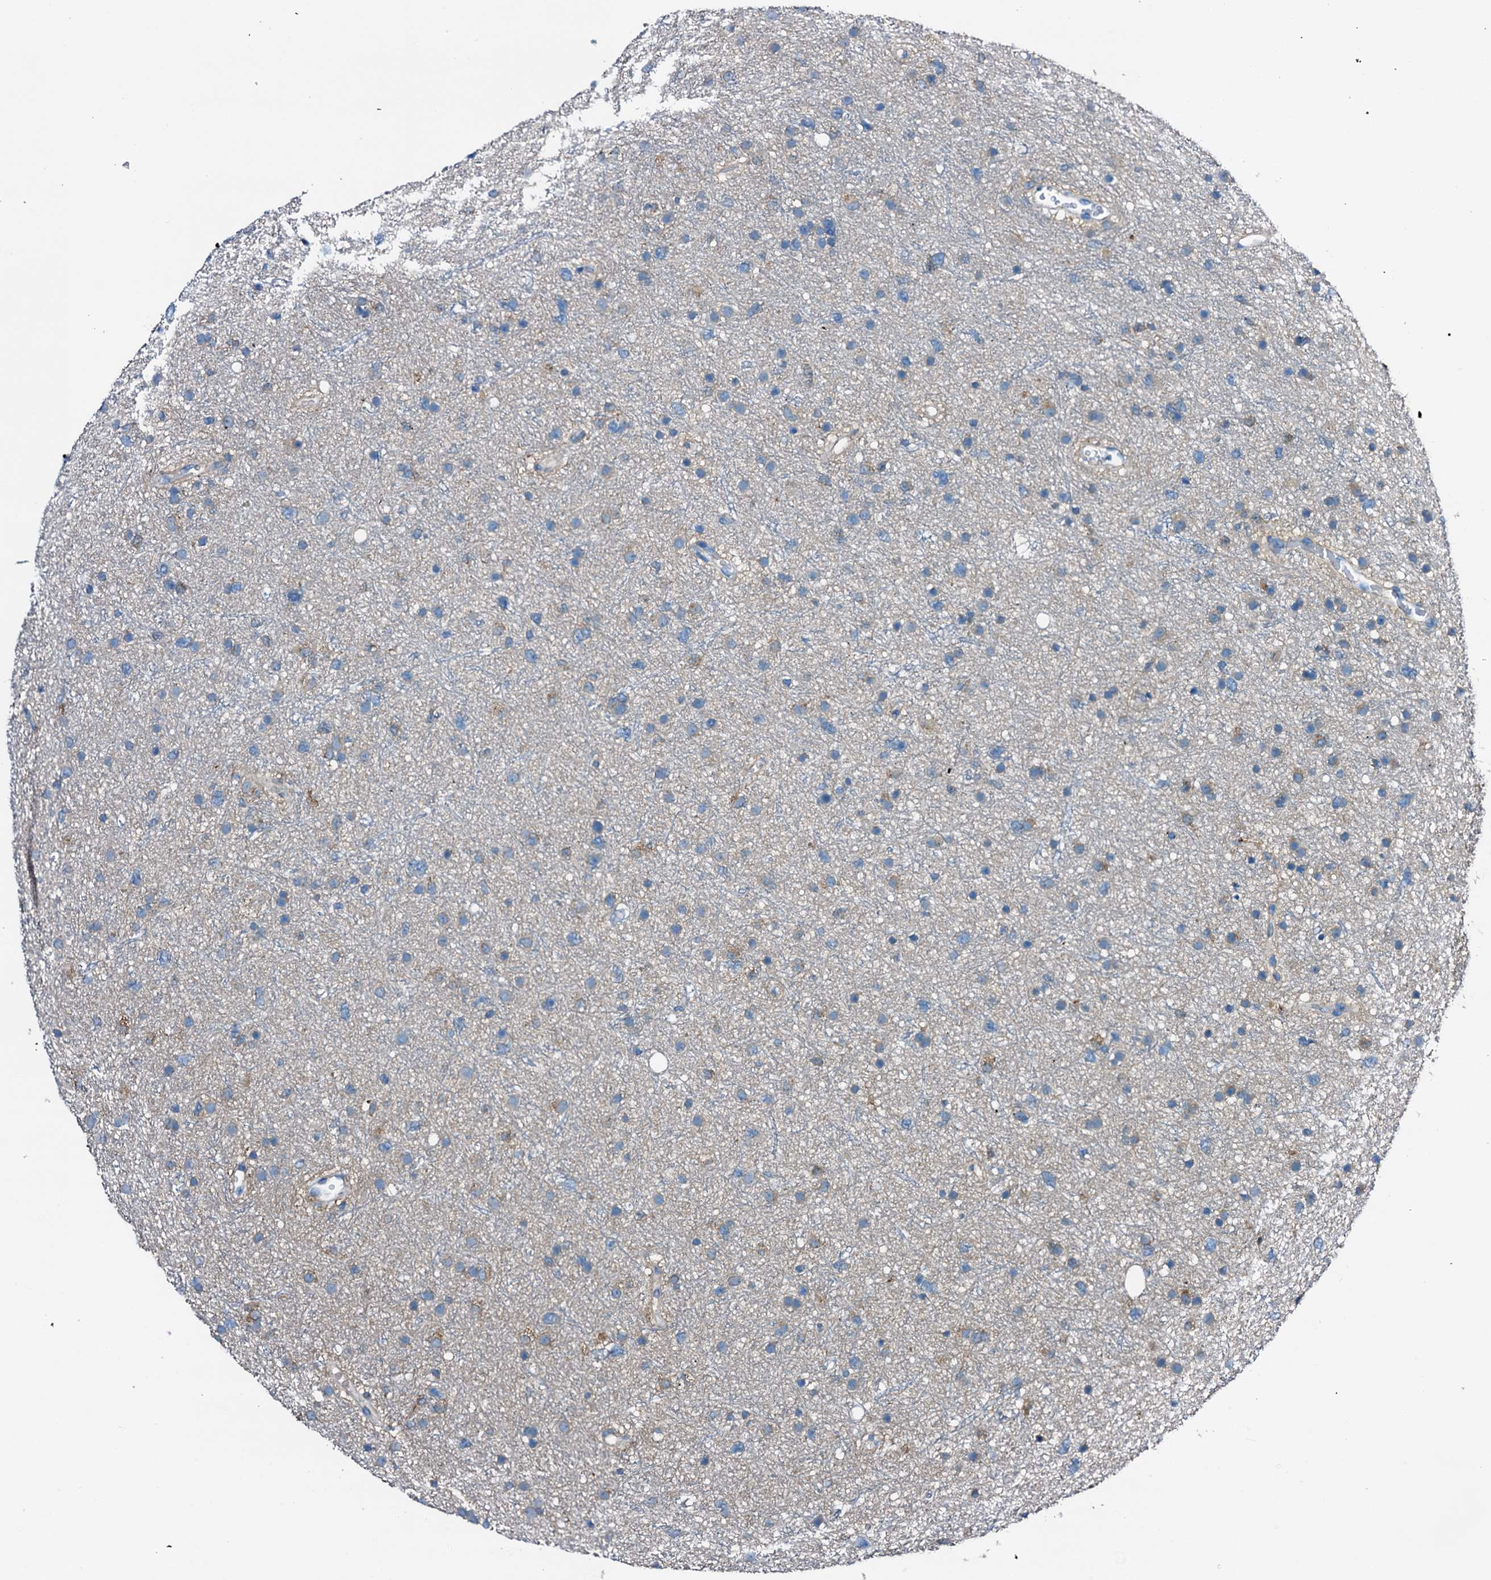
{"staining": {"intensity": "weak", "quantity": "<25%", "location": "cytoplasmic/membranous"}, "tissue": "glioma", "cell_type": "Tumor cells", "image_type": "cancer", "snomed": [{"axis": "morphology", "description": "Glioma, malignant, Low grade"}, {"axis": "topography", "description": "Cerebral cortex"}], "caption": "DAB (3,3'-diaminobenzidine) immunohistochemical staining of human glioma displays no significant expression in tumor cells. (DAB immunohistochemistry, high magnification).", "gene": "C1QTNF4", "patient": {"sex": "female", "age": 39}}